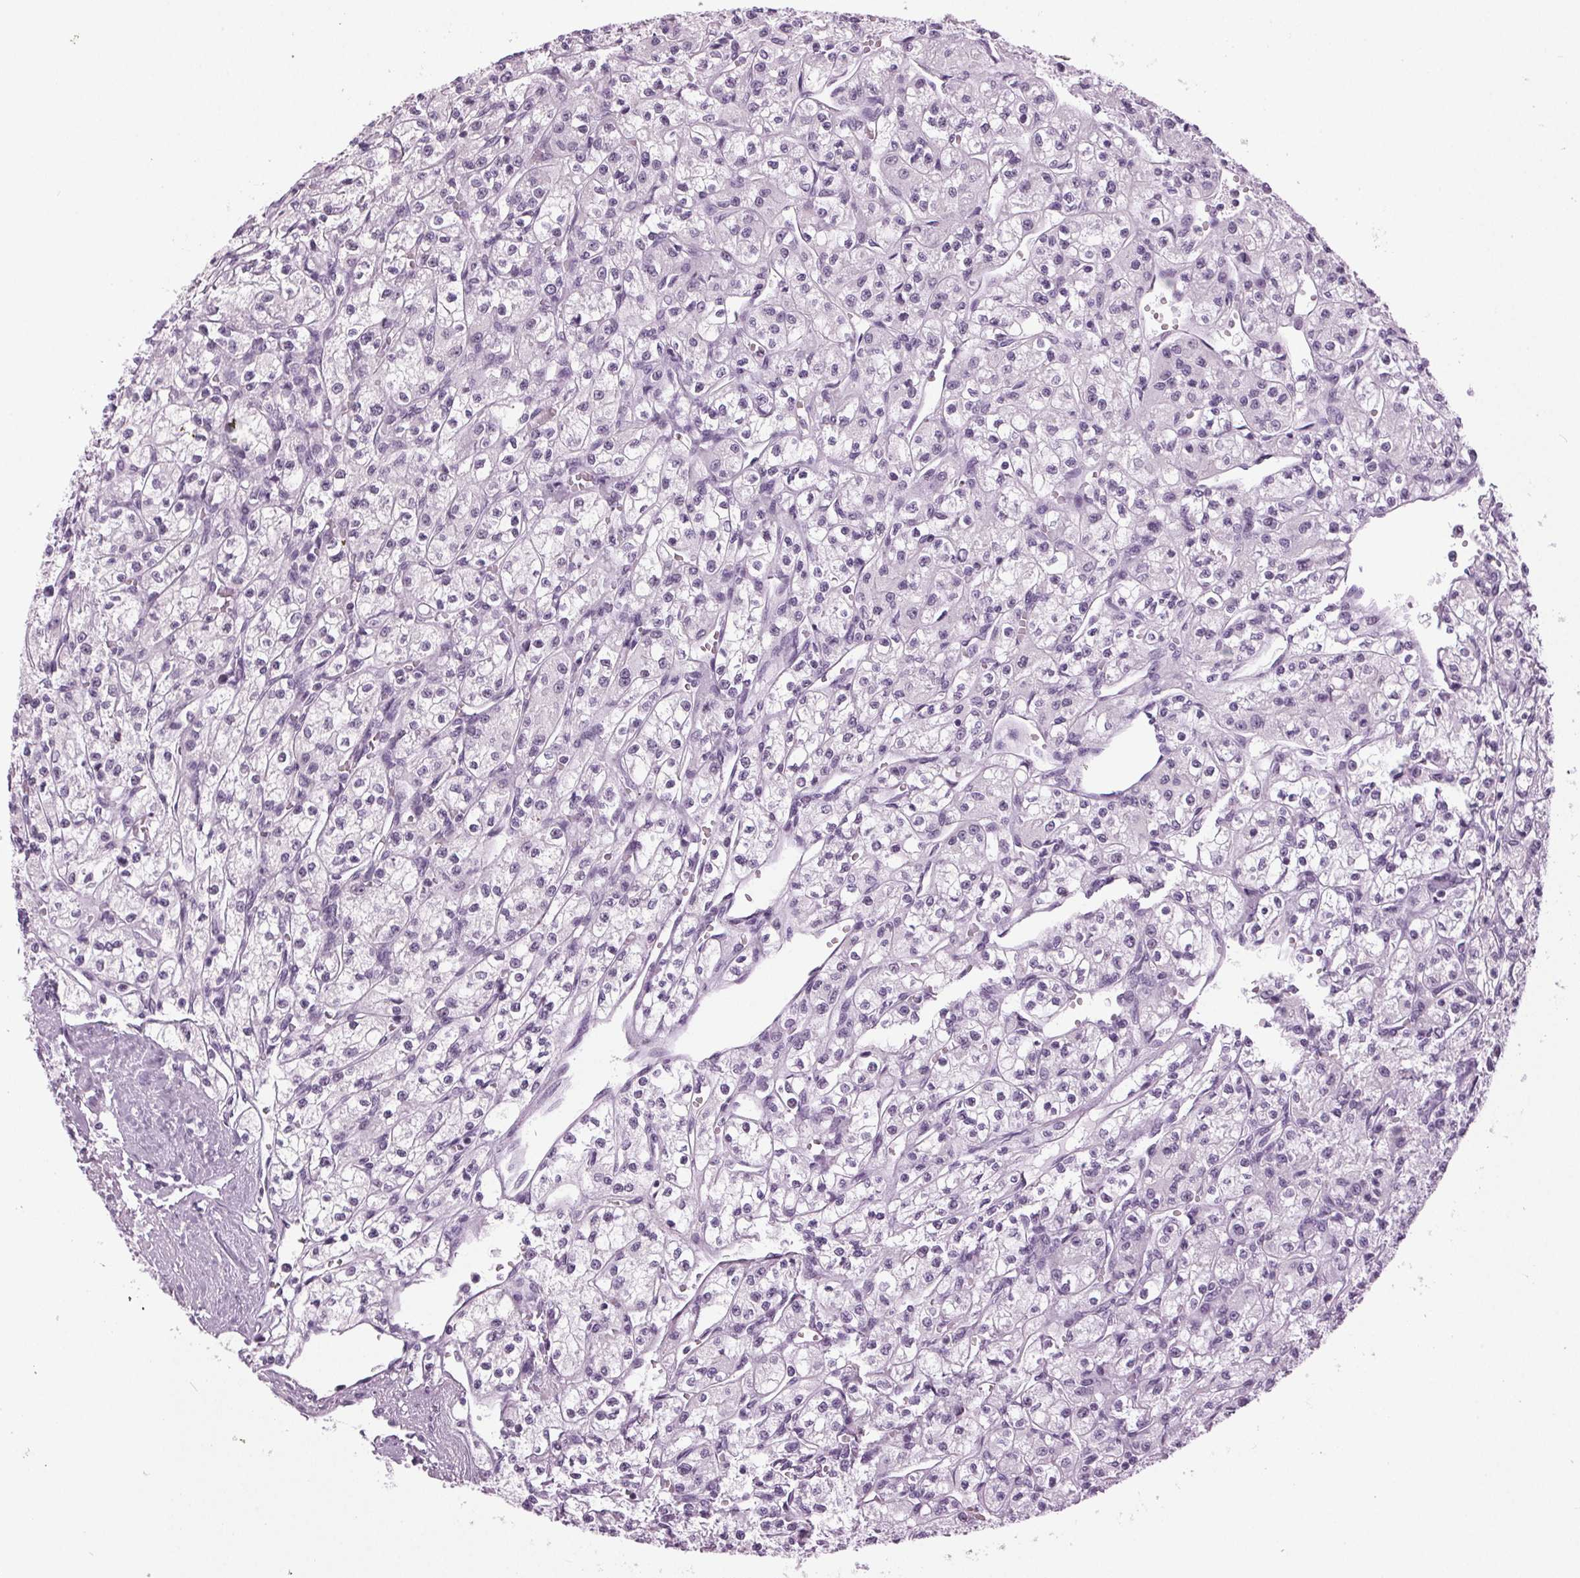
{"staining": {"intensity": "negative", "quantity": "none", "location": "none"}, "tissue": "renal cancer", "cell_type": "Tumor cells", "image_type": "cancer", "snomed": [{"axis": "morphology", "description": "Adenocarcinoma, NOS"}, {"axis": "topography", "description": "Kidney"}], "caption": "Protein analysis of renal adenocarcinoma demonstrates no significant expression in tumor cells.", "gene": "DNAH12", "patient": {"sex": "female", "age": 70}}